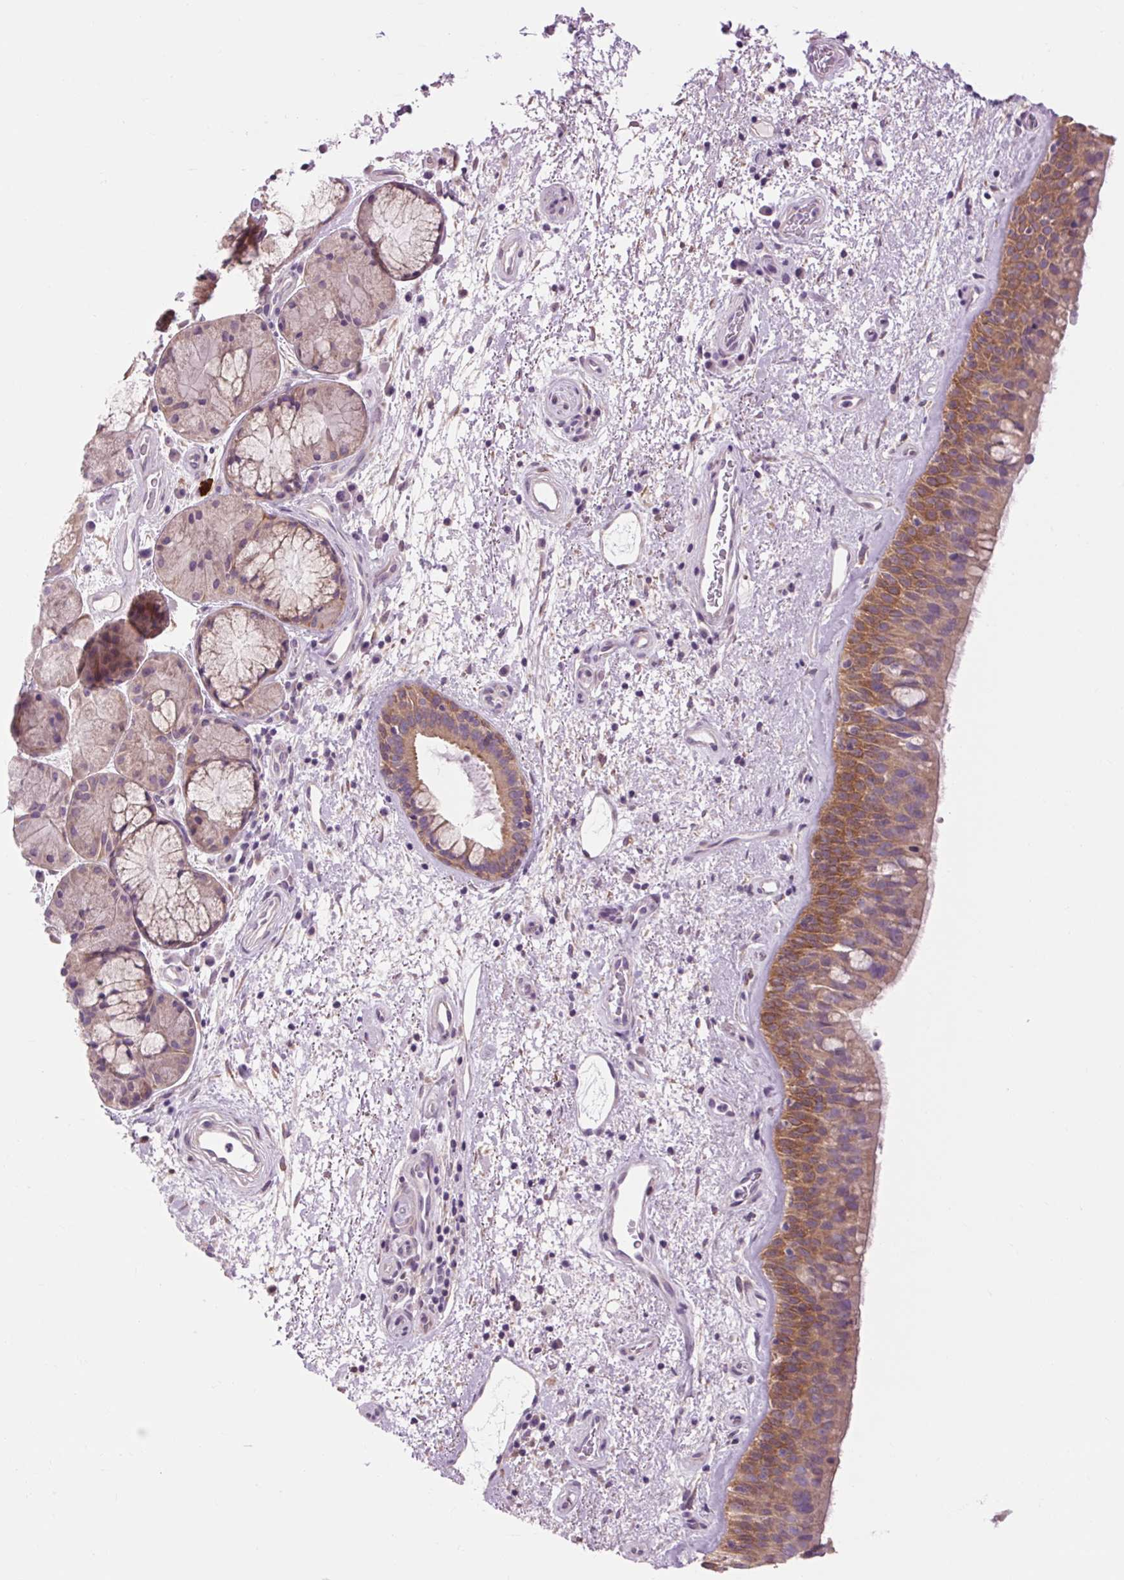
{"staining": {"intensity": "moderate", "quantity": "25%-75%", "location": "cytoplasmic/membranous"}, "tissue": "bronchus", "cell_type": "Respiratory epithelial cells", "image_type": "normal", "snomed": [{"axis": "morphology", "description": "Normal tissue, NOS"}, {"axis": "topography", "description": "Bronchus"}], "caption": "Protein analysis of normal bronchus demonstrates moderate cytoplasmic/membranous expression in approximately 25%-75% of respiratory epithelial cells. (DAB IHC with brightfield microscopy, high magnification).", "gene": "SOWAHC", "patient": {"sex": "male", "age": 48}}